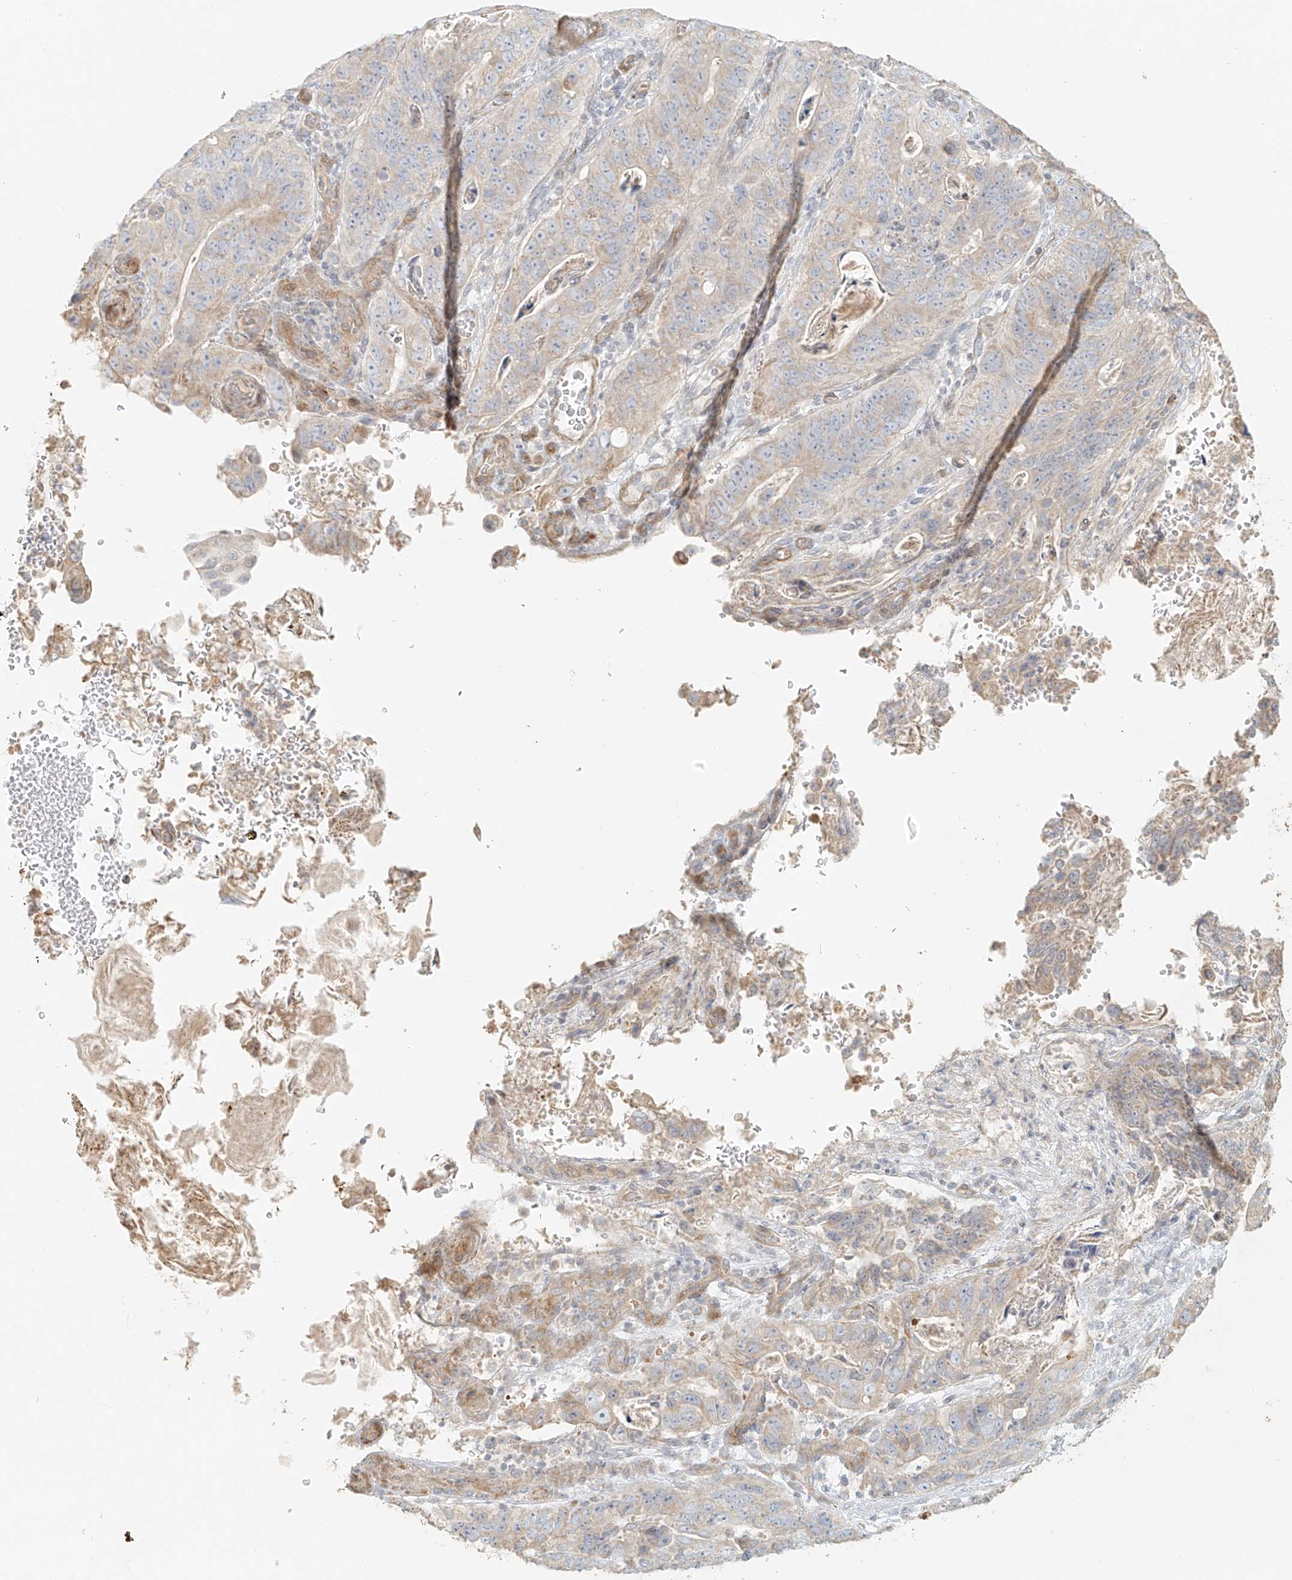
{"staining": {"intensity": "weak", "quantity": "<25%", "location": "cytoplasmic/membranous"}, "tissue": "stomach cancer", "cell_type": "Tumor cells", "image_type": "cancer", "snomed": [{"axis": "morphology", "description": "Normal tissue, NOS"}, {"axis": "morphology", "description": "Adenocarcinoma, NOS"}, {"axis": "topography", "description": "Stomach"}], "caption": "Stomach cancer was stained to show a protein in brown. There is no significant staining in tumor cells.", "gene": "MIPEP", "patient": {"sex": "female", "age": 89}}